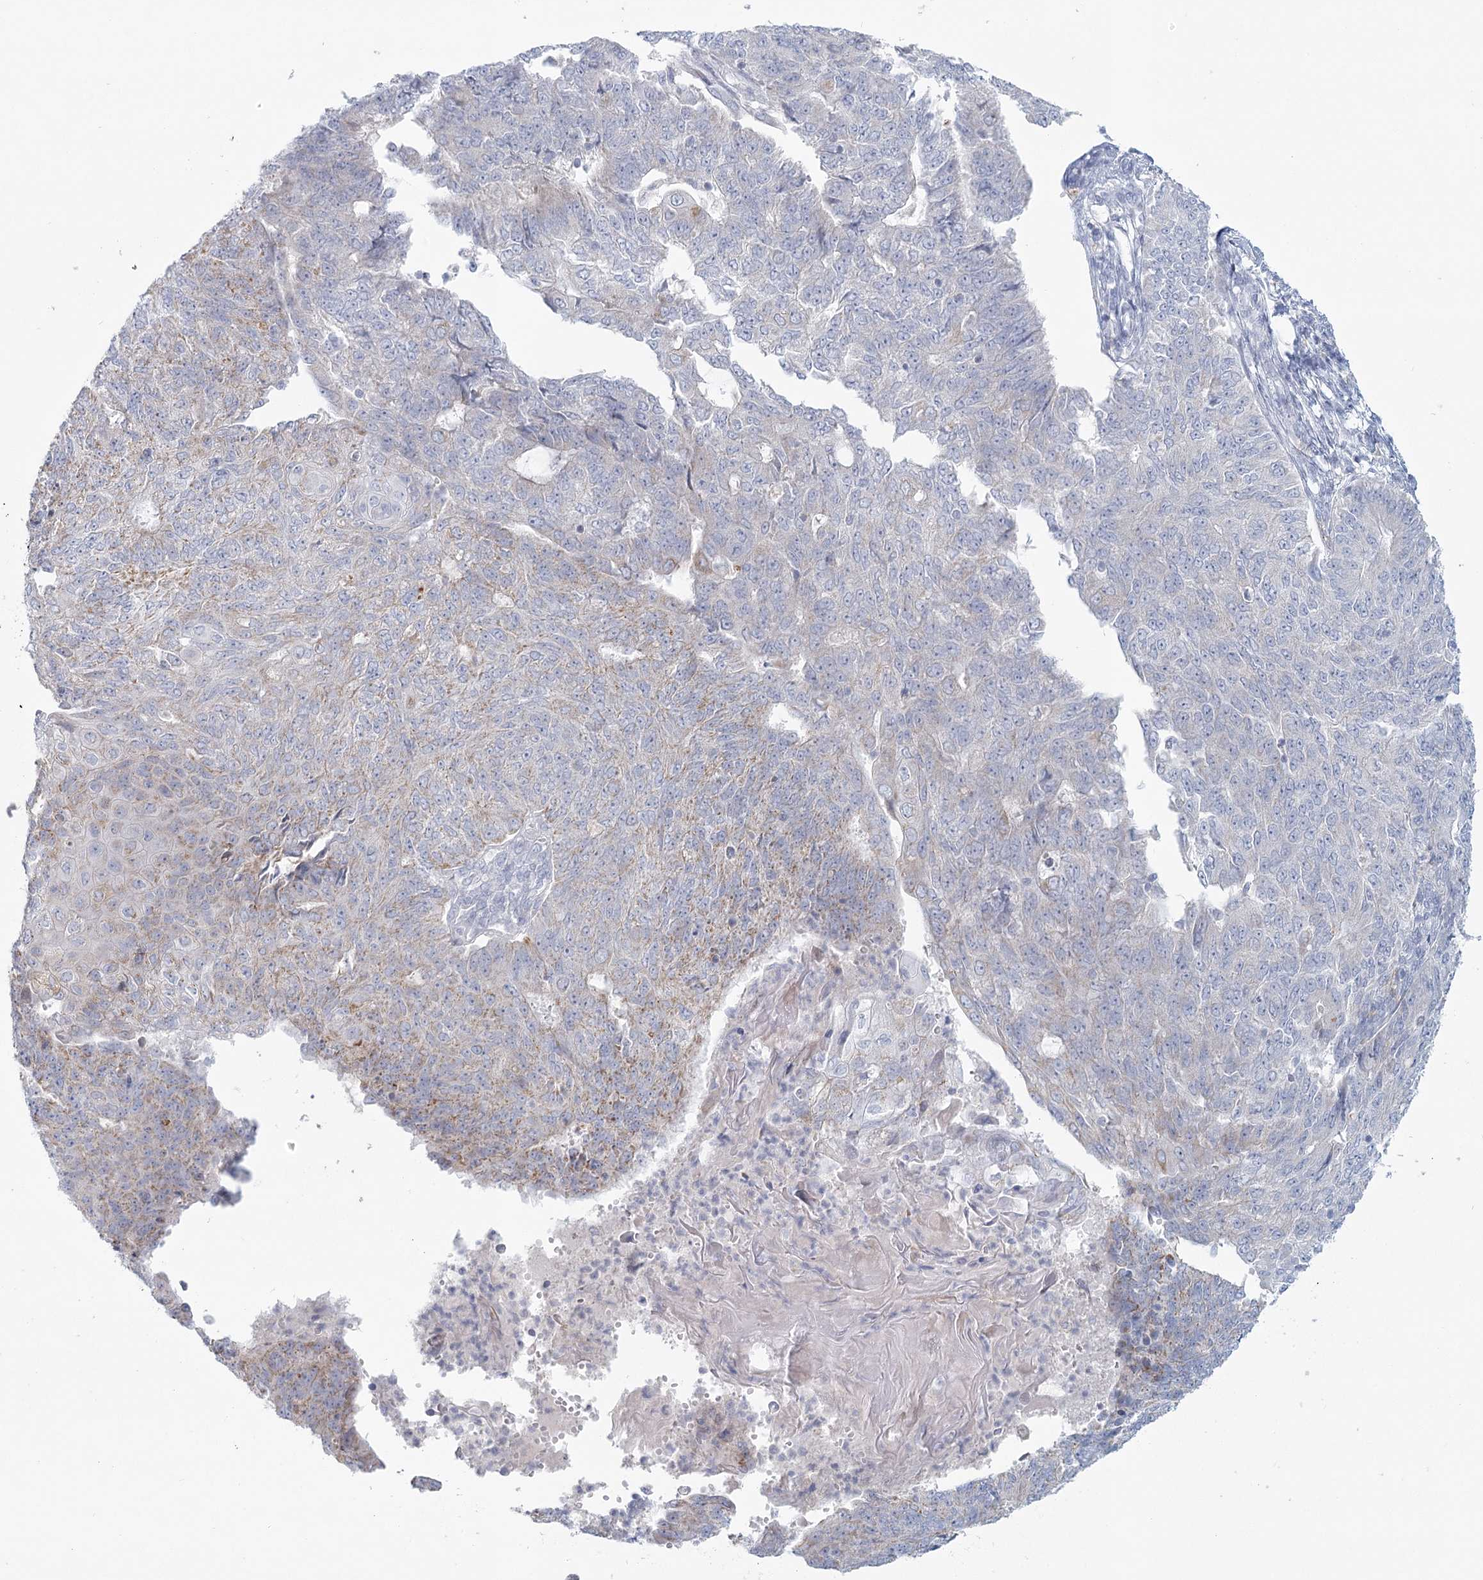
{"staining": {"intensity": "weak", "quantity": "25%-75%", "location": "cytoplasmic/membranous"}, "tissue": "endometrial cancer", "cell_type": "Tumor cells", "image_type": "cancer", "snomed": [{"axis": "morphology", "description": "Adenocarcinoma, NOS"}, {"axis": "topography", "description": "Endometrium"}], "caption": "Adenocarcinoma (endometrial) tissue shows weak cytoplasmic/membranous positivity in approximately 25%-75% of tumor cells, visualized by immunohistochemistry. The staining was performed using DAB (3,3'-diaminobenzidine), with brown indicating positive protein expression. Nuclei are stained blue with hematoxylin.", "gene": "BPHL", "patient": {"sex": "female", "age": 32}}